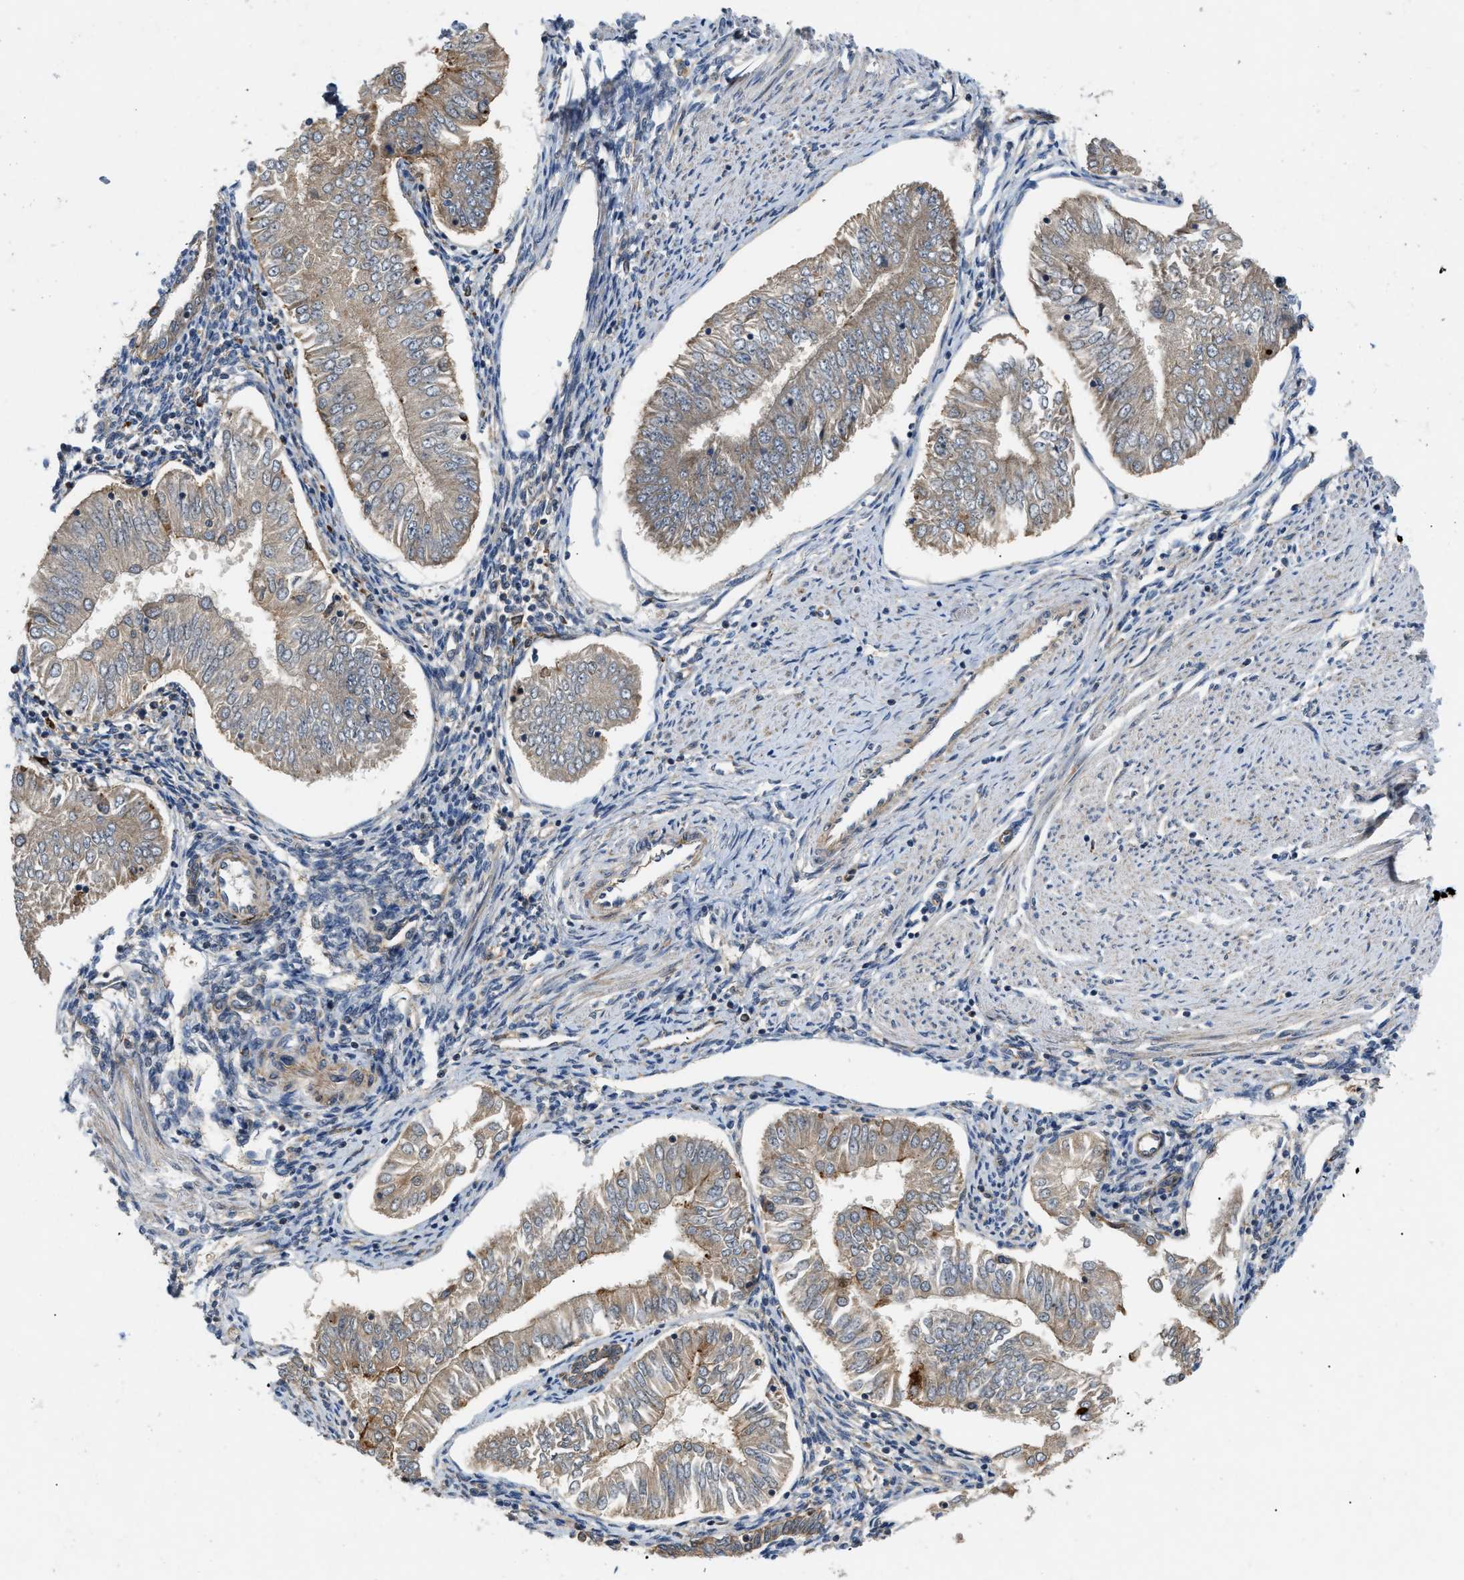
{"staining": {"intensity": "weak", "quantity": ">75%", "location": "cytoplasmic/membranous"}, "tissue": "endometrial cancer", "cell_type": "Tumor cells", "image_type": "cancer", "snomed": [{"axis": "morphology", "description": "Adenocarcinoma, NOS"}, {"axis": "topography", "description": "Endometrium"}], "caption": "High-magnification brightfield microscopy of endometrial cancer (adenocarcinoma) stained with DAB (3,3'-diaminobenzidine) (brown) and counterstained with hematoxylin (blue). tumor cells exhibit weak cytoplasmic/membranous staining is identified in approximately>75% of cells.", "gene": "ZNF599", "patient": {"sex": "female", "age": 53}}